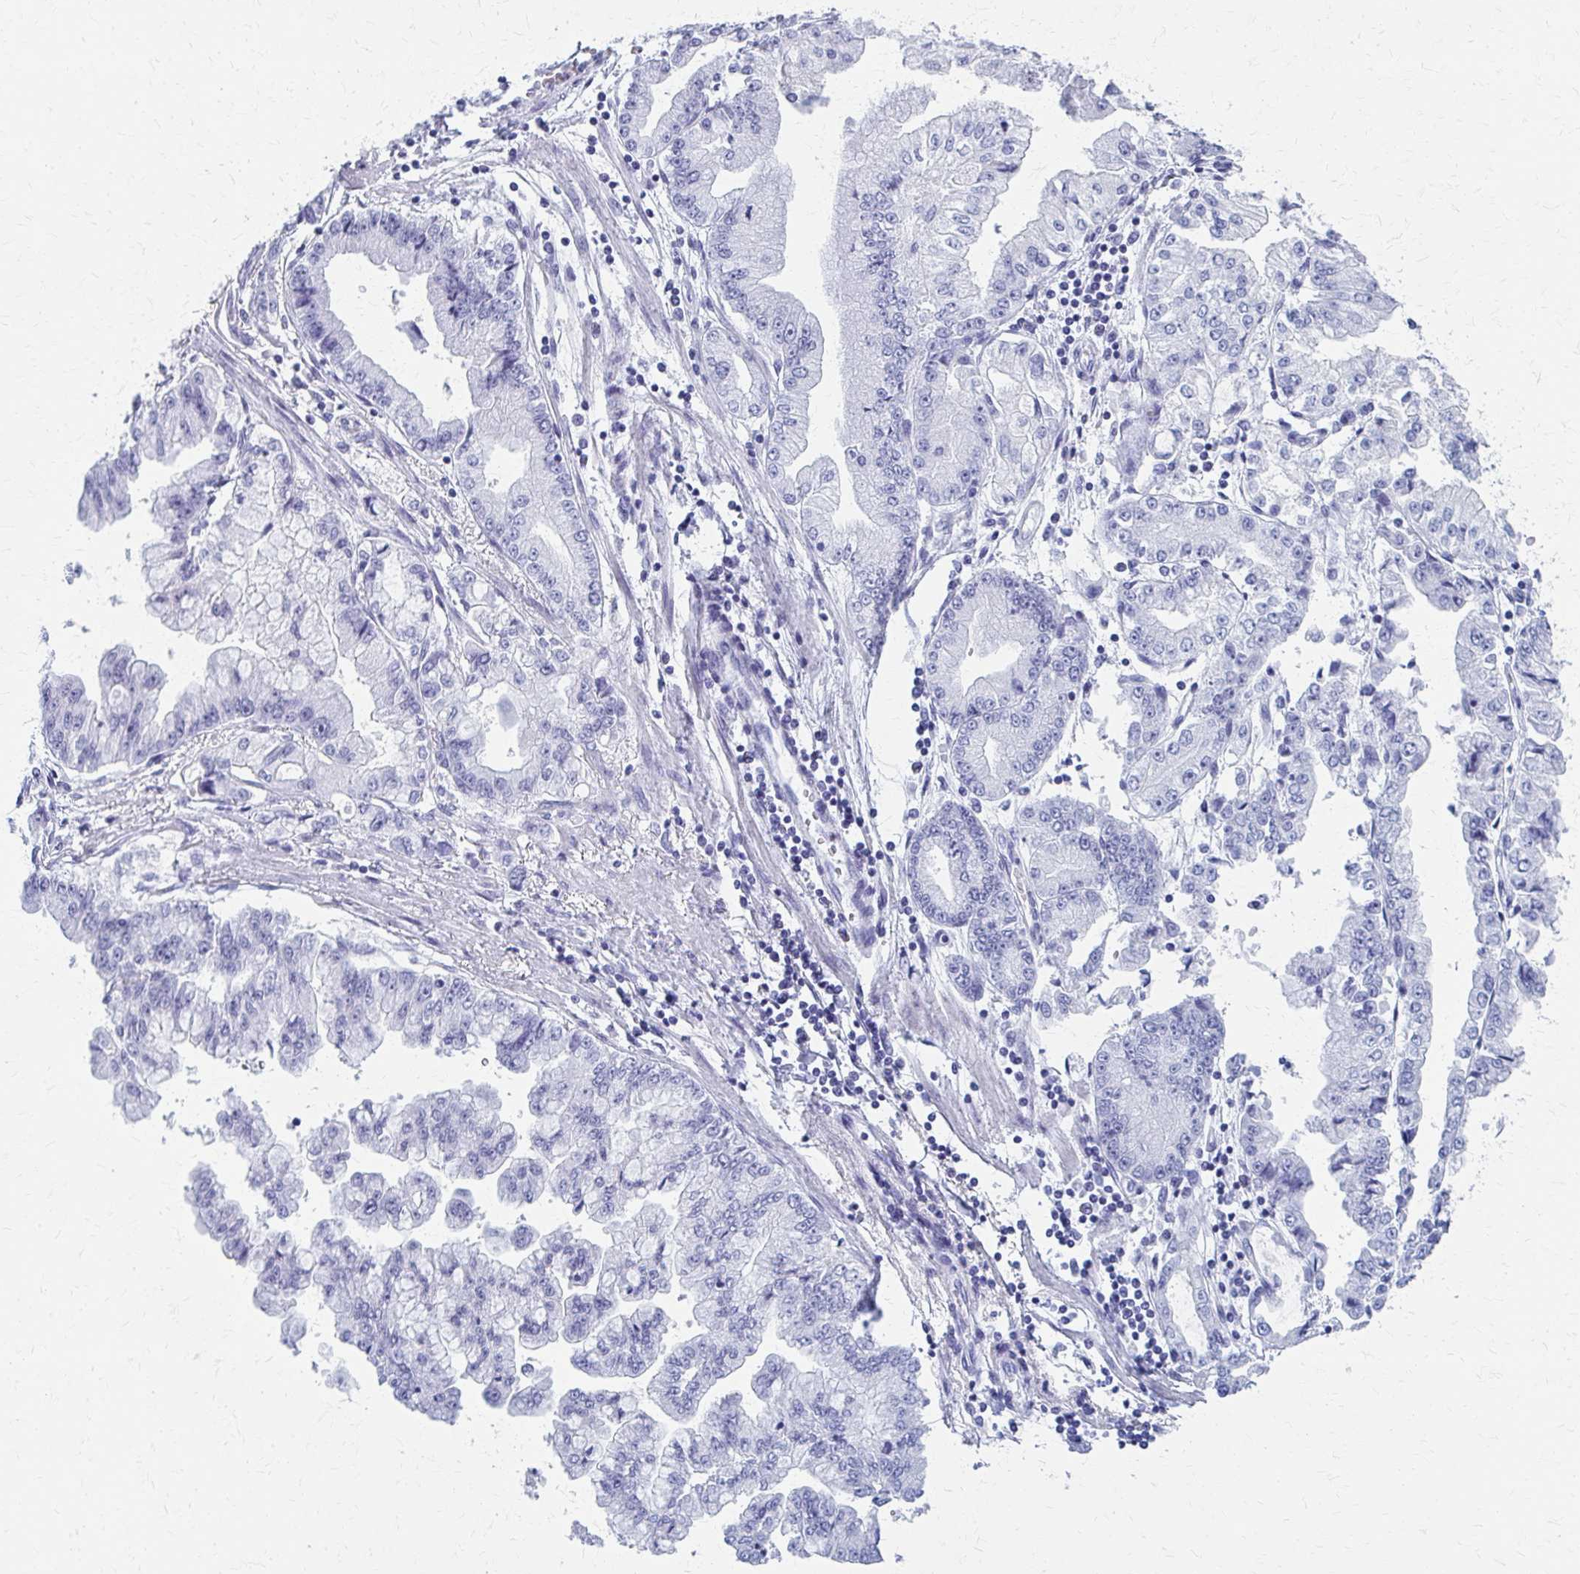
{"staining": {"intensity": "negative", "quantity": "none", "location": "none"}, "tissue": "stomach cancer", "cell_type": "Tumor cells", "image_type": "cancer", "snomed": [{"axis": "morphology", "description": "Adenocarcinoma, NOS"}, {"axis": "topography", "description": "Stomach, upper"}], "caption": "There is no significant positivity in tumor cells of stomach cancer.", "gene": "CELF5", "patient": {"sex": "female", "age": 74}}